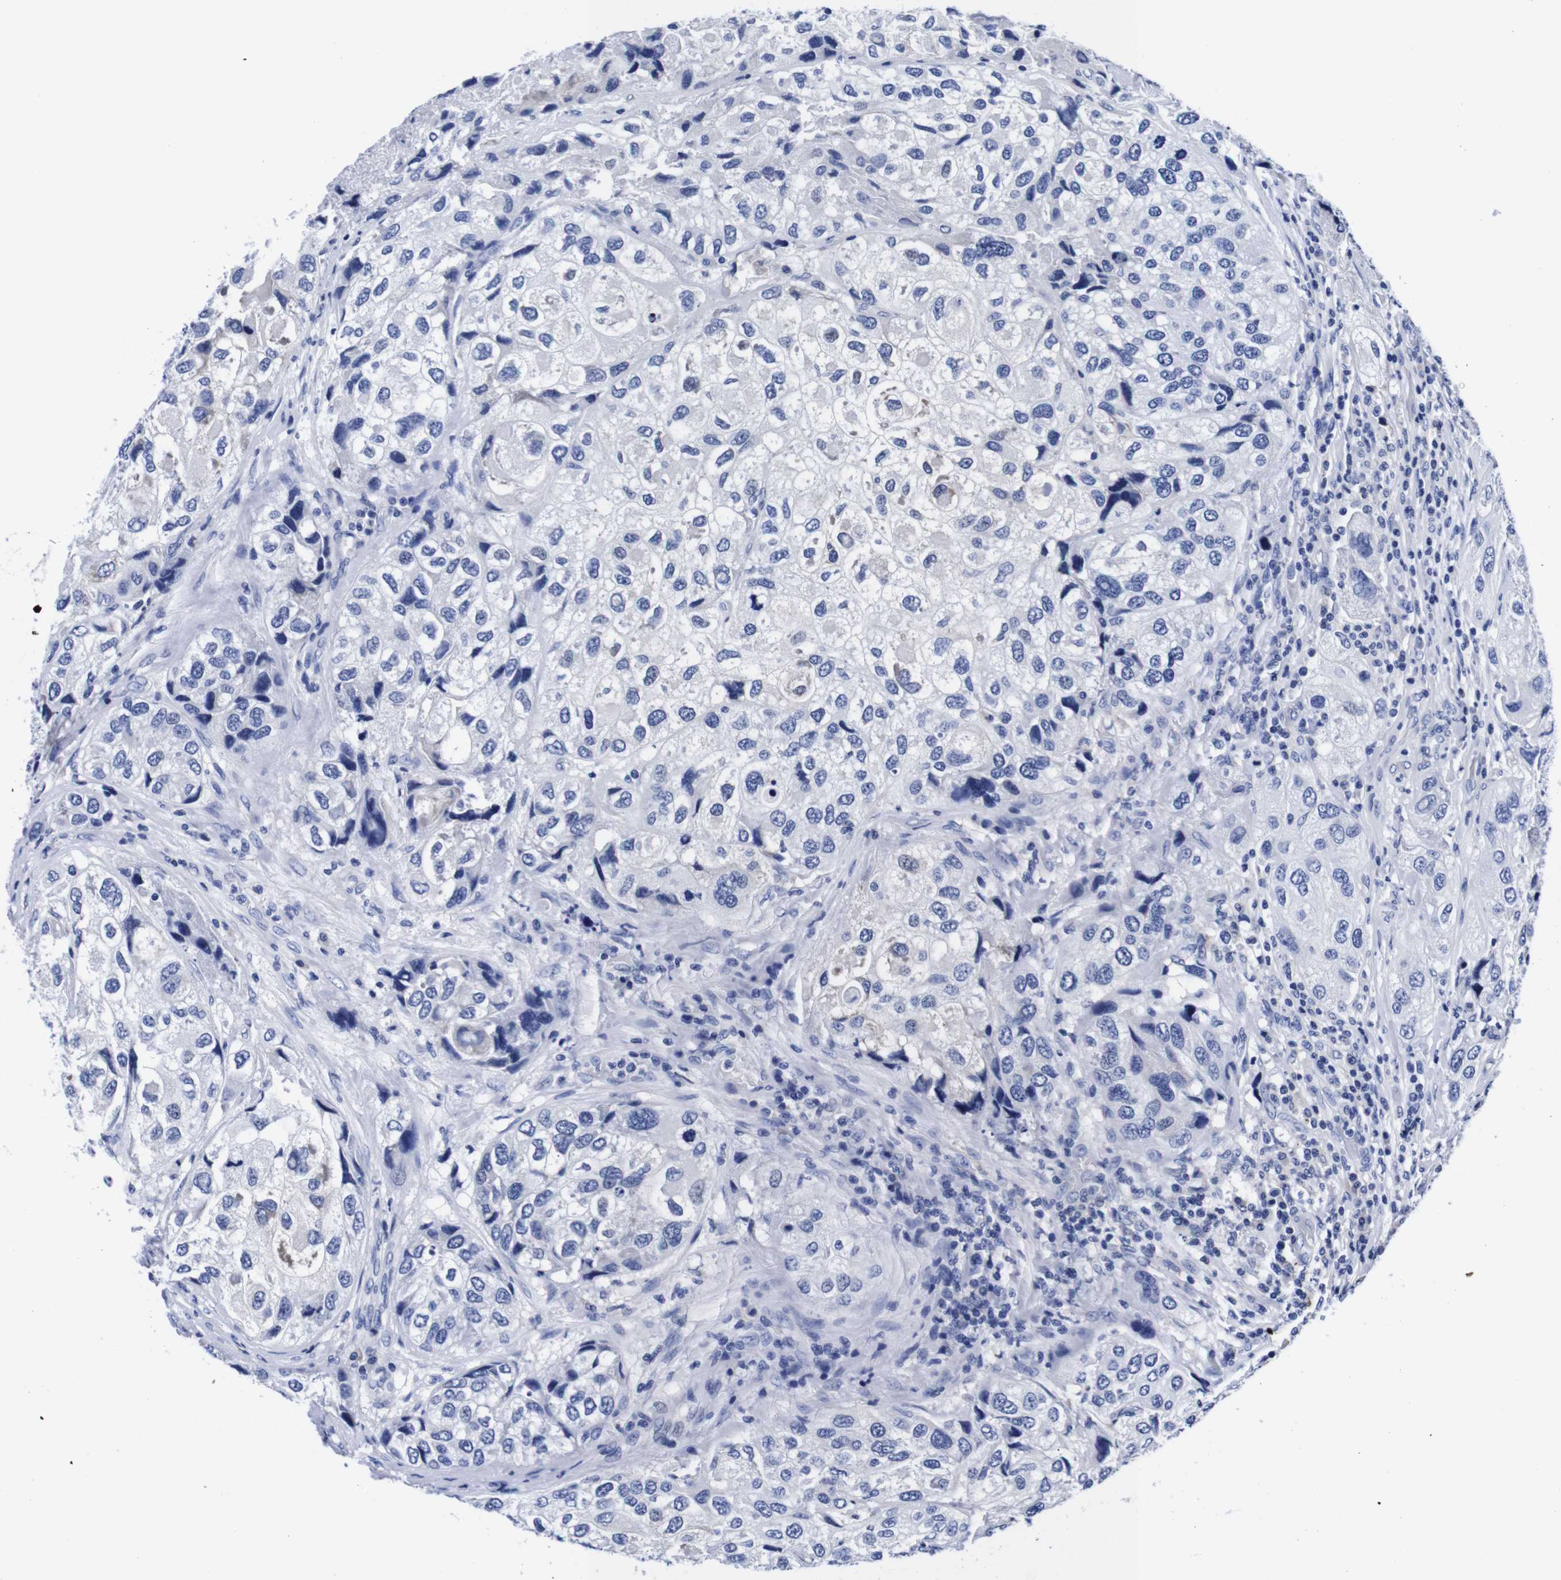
{"staining": {"intensity": "negative", "quantity": "none", "location": "none"}, "tissue": "urothelial cancer", "cell_type": "Tumor cells", "image_type": "cancer", "snomed": [{"axis": "morphology", "description": "Urothelial carcinoma, High grade"}, {"axis": "topography", "description": "Urinary bladder"}], "caption": "Urothelial carcinoma (high-grade) was stained to show a protein in brown. There is no significant staining in tumor cells. (Brightfield microscopy of DAB (3,3'-diaminobenzidine) IHC at high magnification).", "gene": "CLEC4G", "patient": {"sex": "female", "age": 64}}